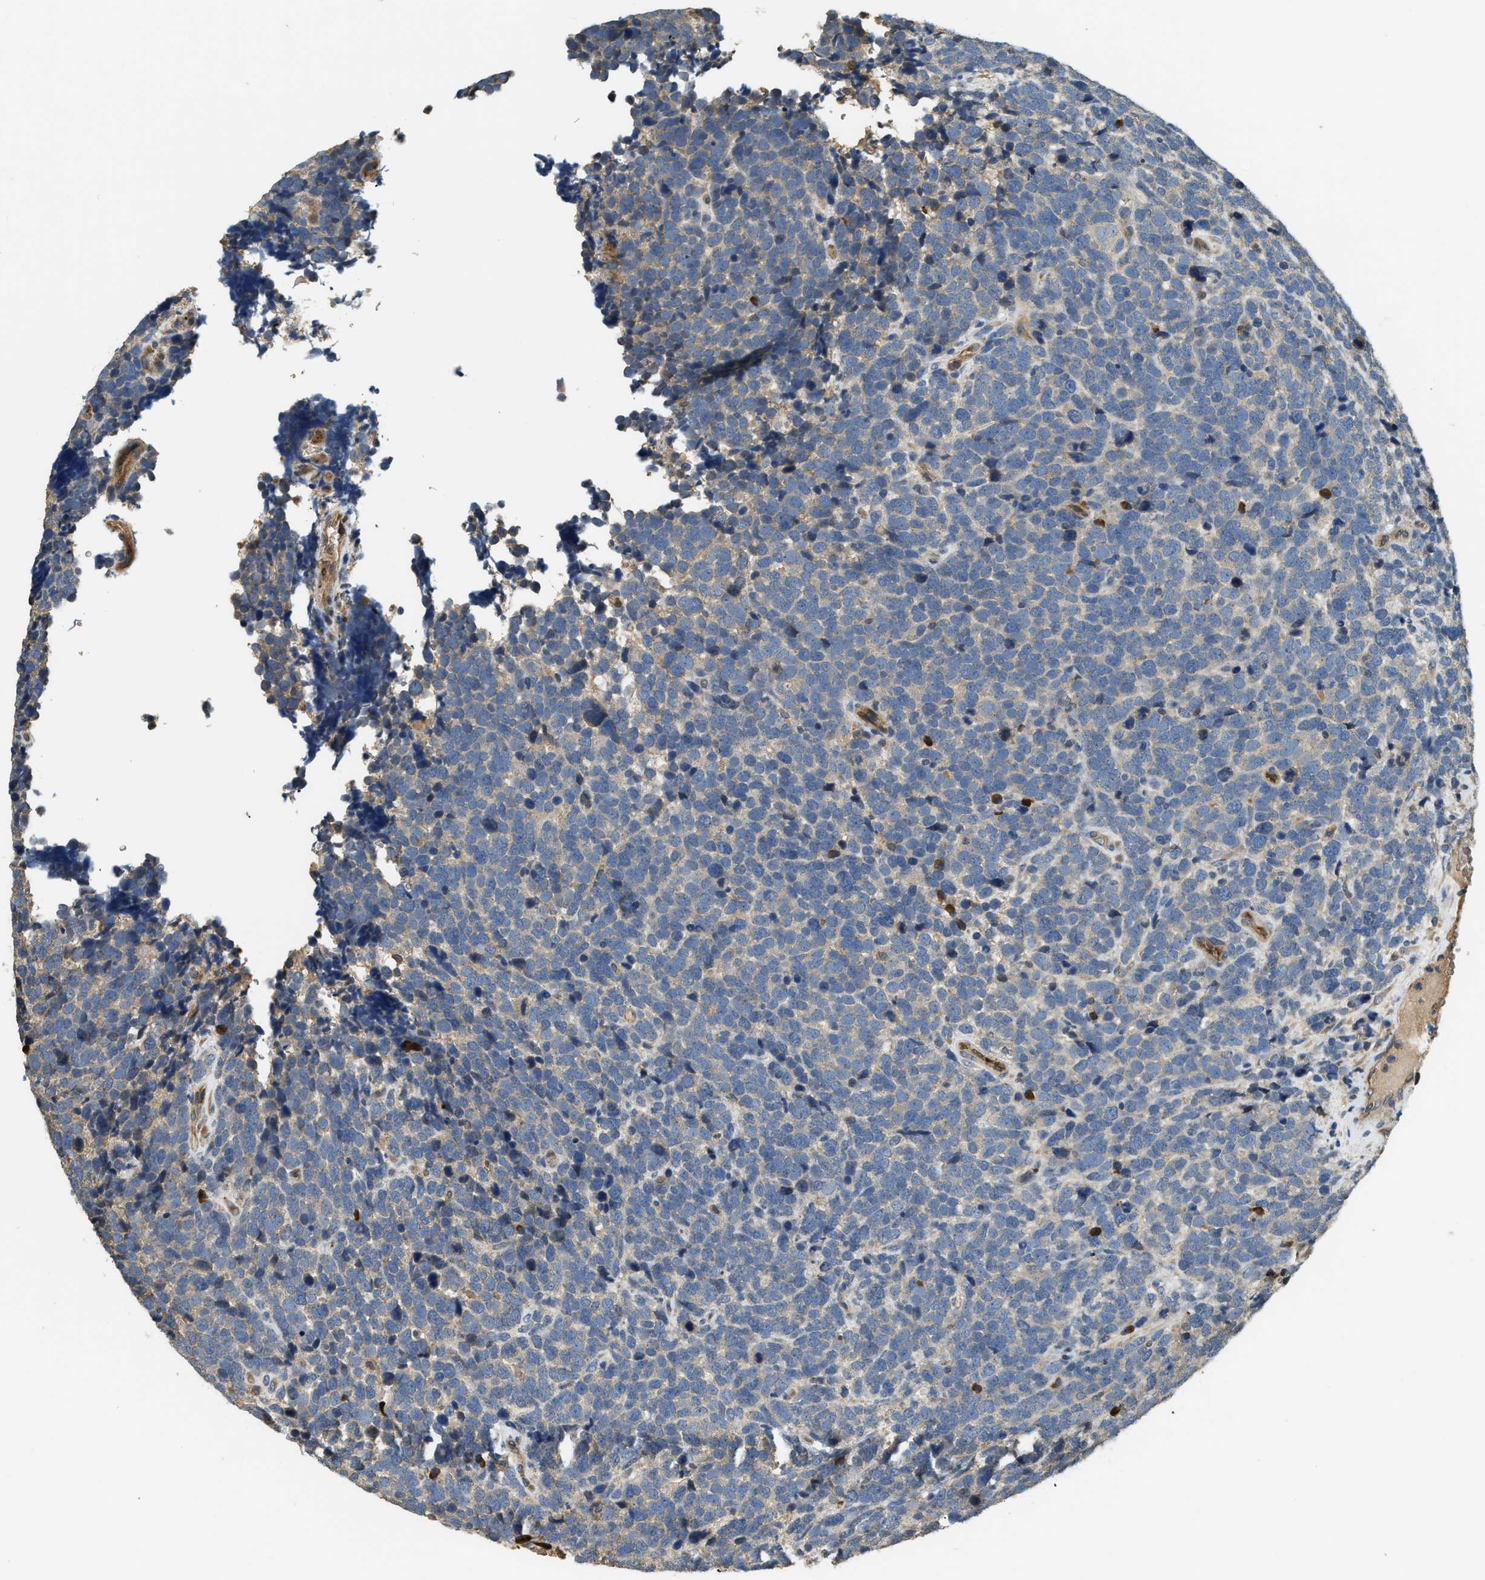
{"staining": {"intensity": "negative", "quantity": "none", "location": "none"}, "tissue": "urothelial cancer", "cell_type": "Tumor cells", "image_type": "cancer", "snomed": [{"axis": "morphology", "description": "Urothelial carcinoma, High grade"}, {"axis": "topography", "description": "Urinary bladder"}], "caption": "The image reveals no significant expression in tumor cells of high-grade urothelial carcinoma. The staining is performed using DAB (3,3'-diaminobenzidine) brown chromogen with nuclei counter-stained in using hematoxylin.", "gene": "CFLAR", "patient": {"sex": "female", "age": 82}}